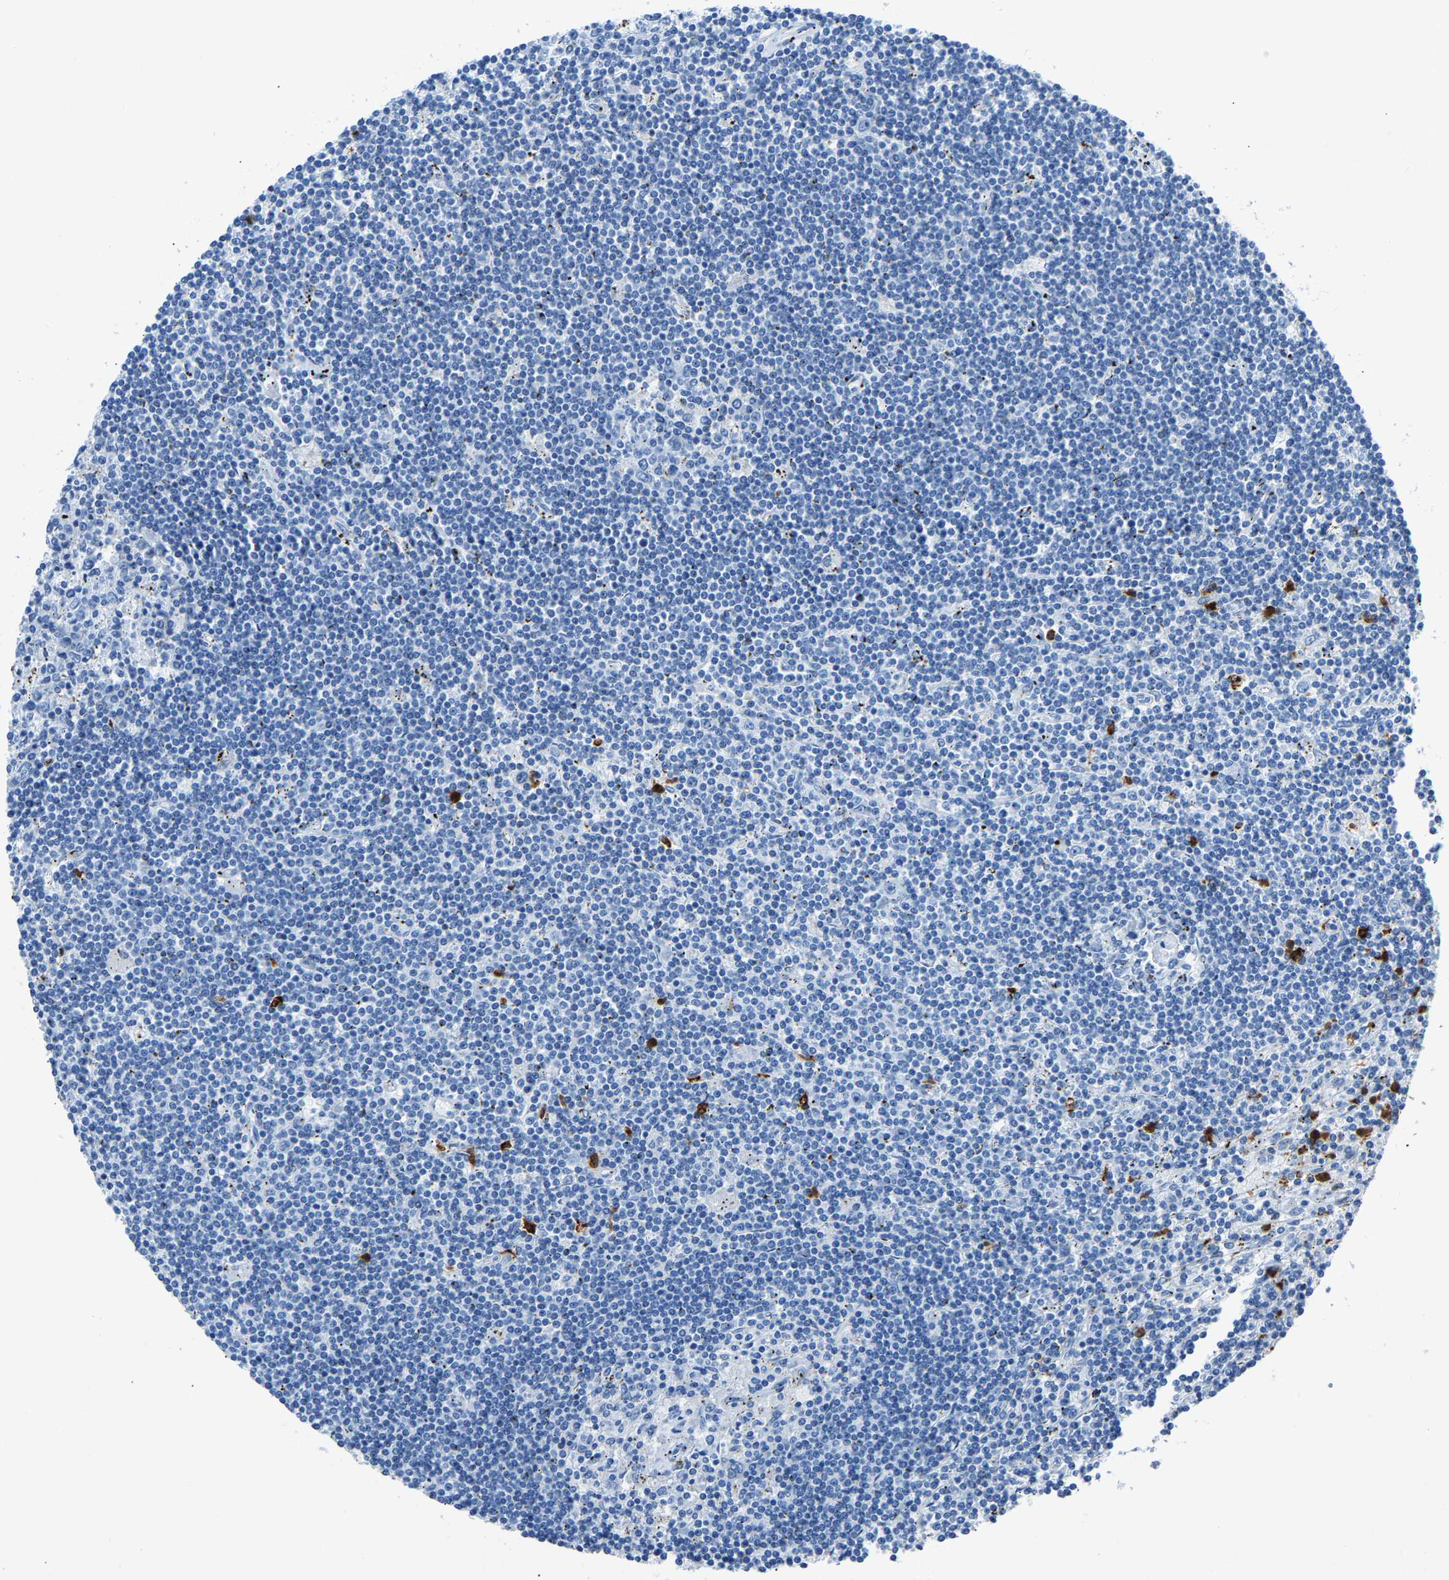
{"staining": {"intensity": "negative", "quantity": "none", "location": "none"}, "tissue": "lymphoma", "cell_type": "Tumor cells", "image_type": "cancer", "snomed": [{"axis": "morphology", "description": "Malignant lymphoma, non-Hodgkin's type, Low grade"}, {"axis": "topography", "description": "Spleen"}], "caption": "This is an IHC image of human malignant lymphoma, non-Hodgkin's type (low-grade). There is no staining in tumor cells.", "gene": "S100P", "patient": {"sex": "male", "age": 76}}